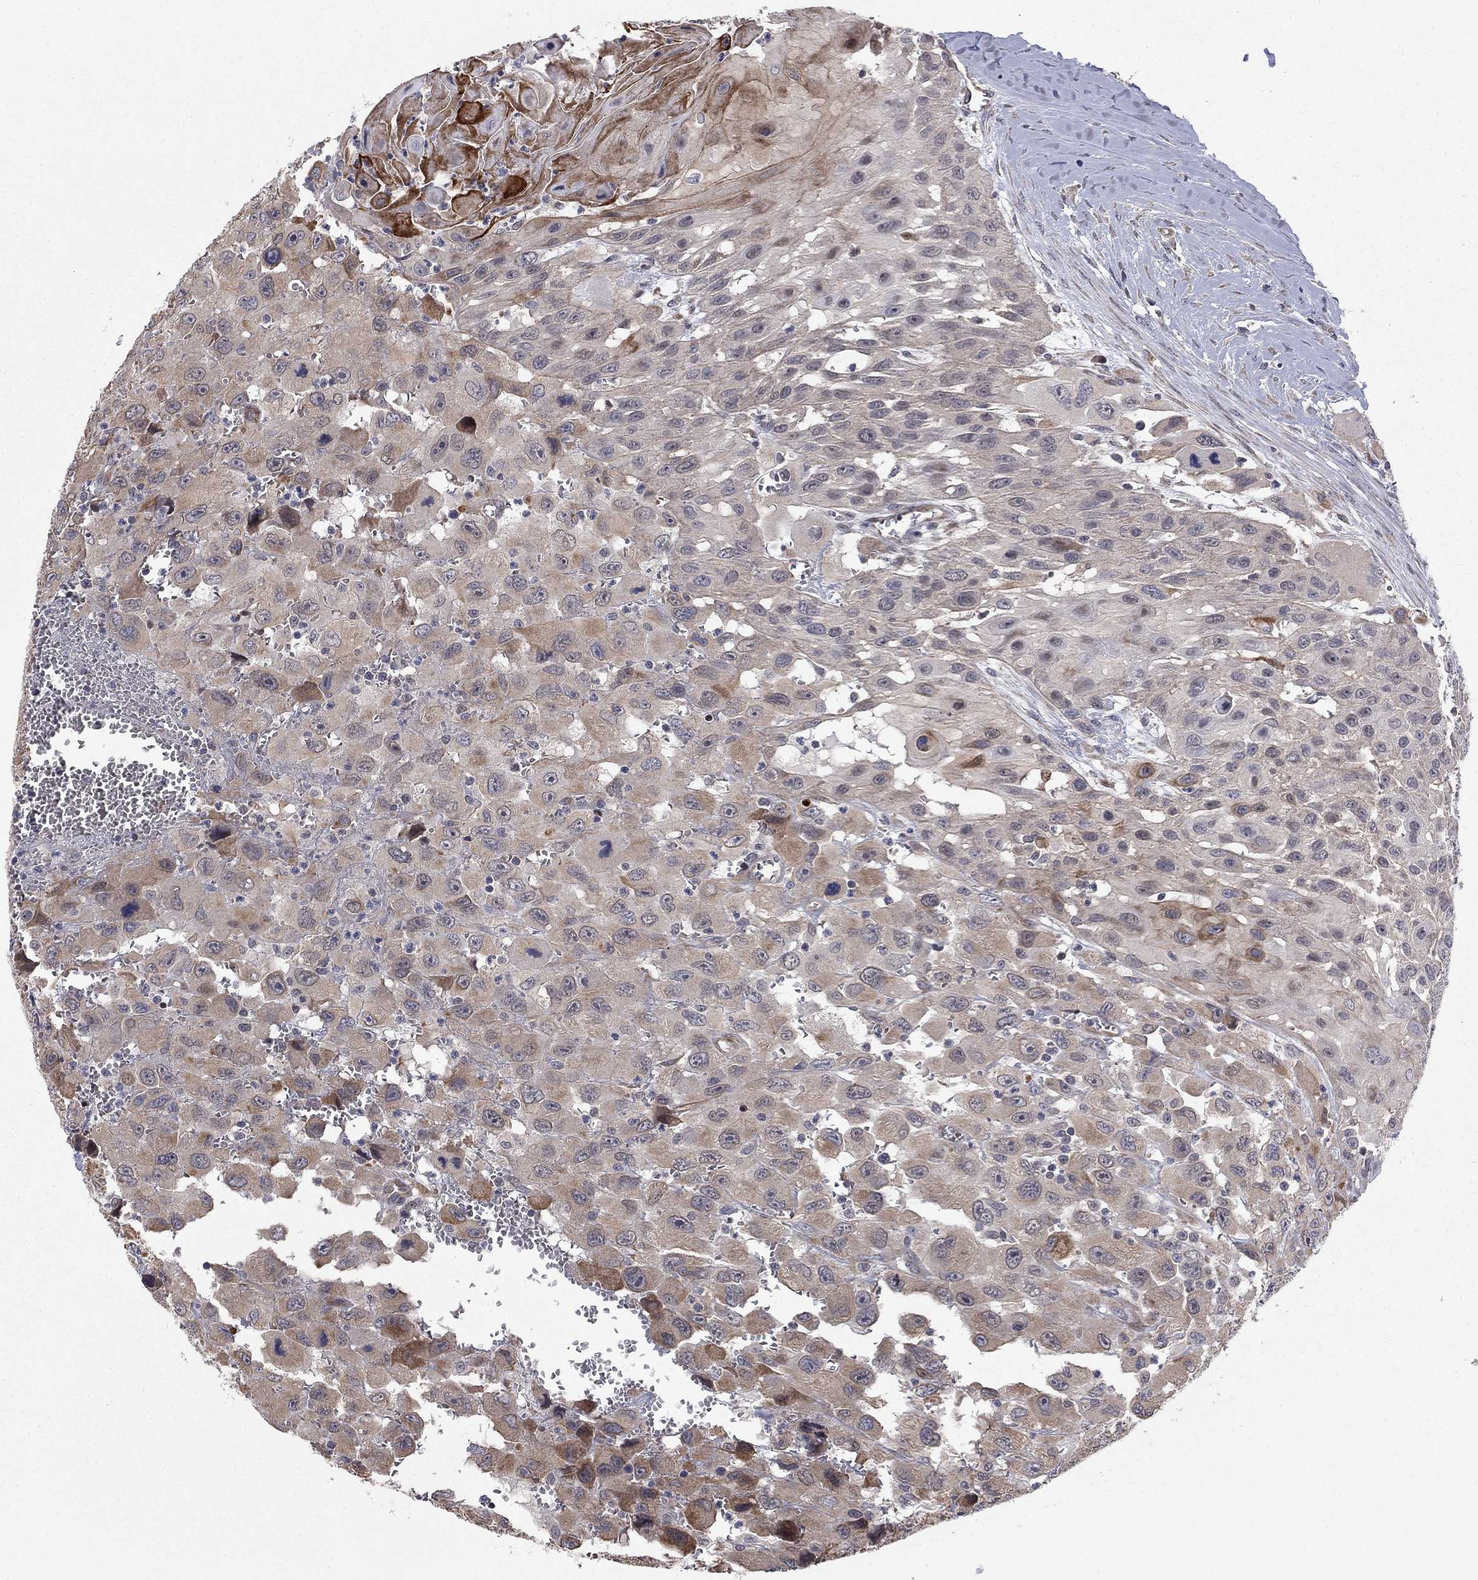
{"staining": {"intensity": "moderate", "quantity": "<25%", "location": "cytoplasmic/membranous"}, "tissue": "head and neck cancer", "cell_type": "Tumor cells", "image_type": "cancer", "snomed": [{"axis": "morphology", "description": "Squamous cell carcinoma, NOS"}, {"axis": "morphology", "description": "Squamous cell carcinoma, metastatic, NOS"}, {"axis": "topography", "description": "Oral tissue"}, {"axis": "topography", "description": "Head-Neck"}], "caption": "Approximately <25% of tumor cells in human head and neck cancer (squamous cell carcinoma) reveal moderate cytoplasmic/membranous protein expression as visualized by brown immunohistochemical staining.", "gene": "BCL11A", "patient": {"sex": "female", "age": 85}}